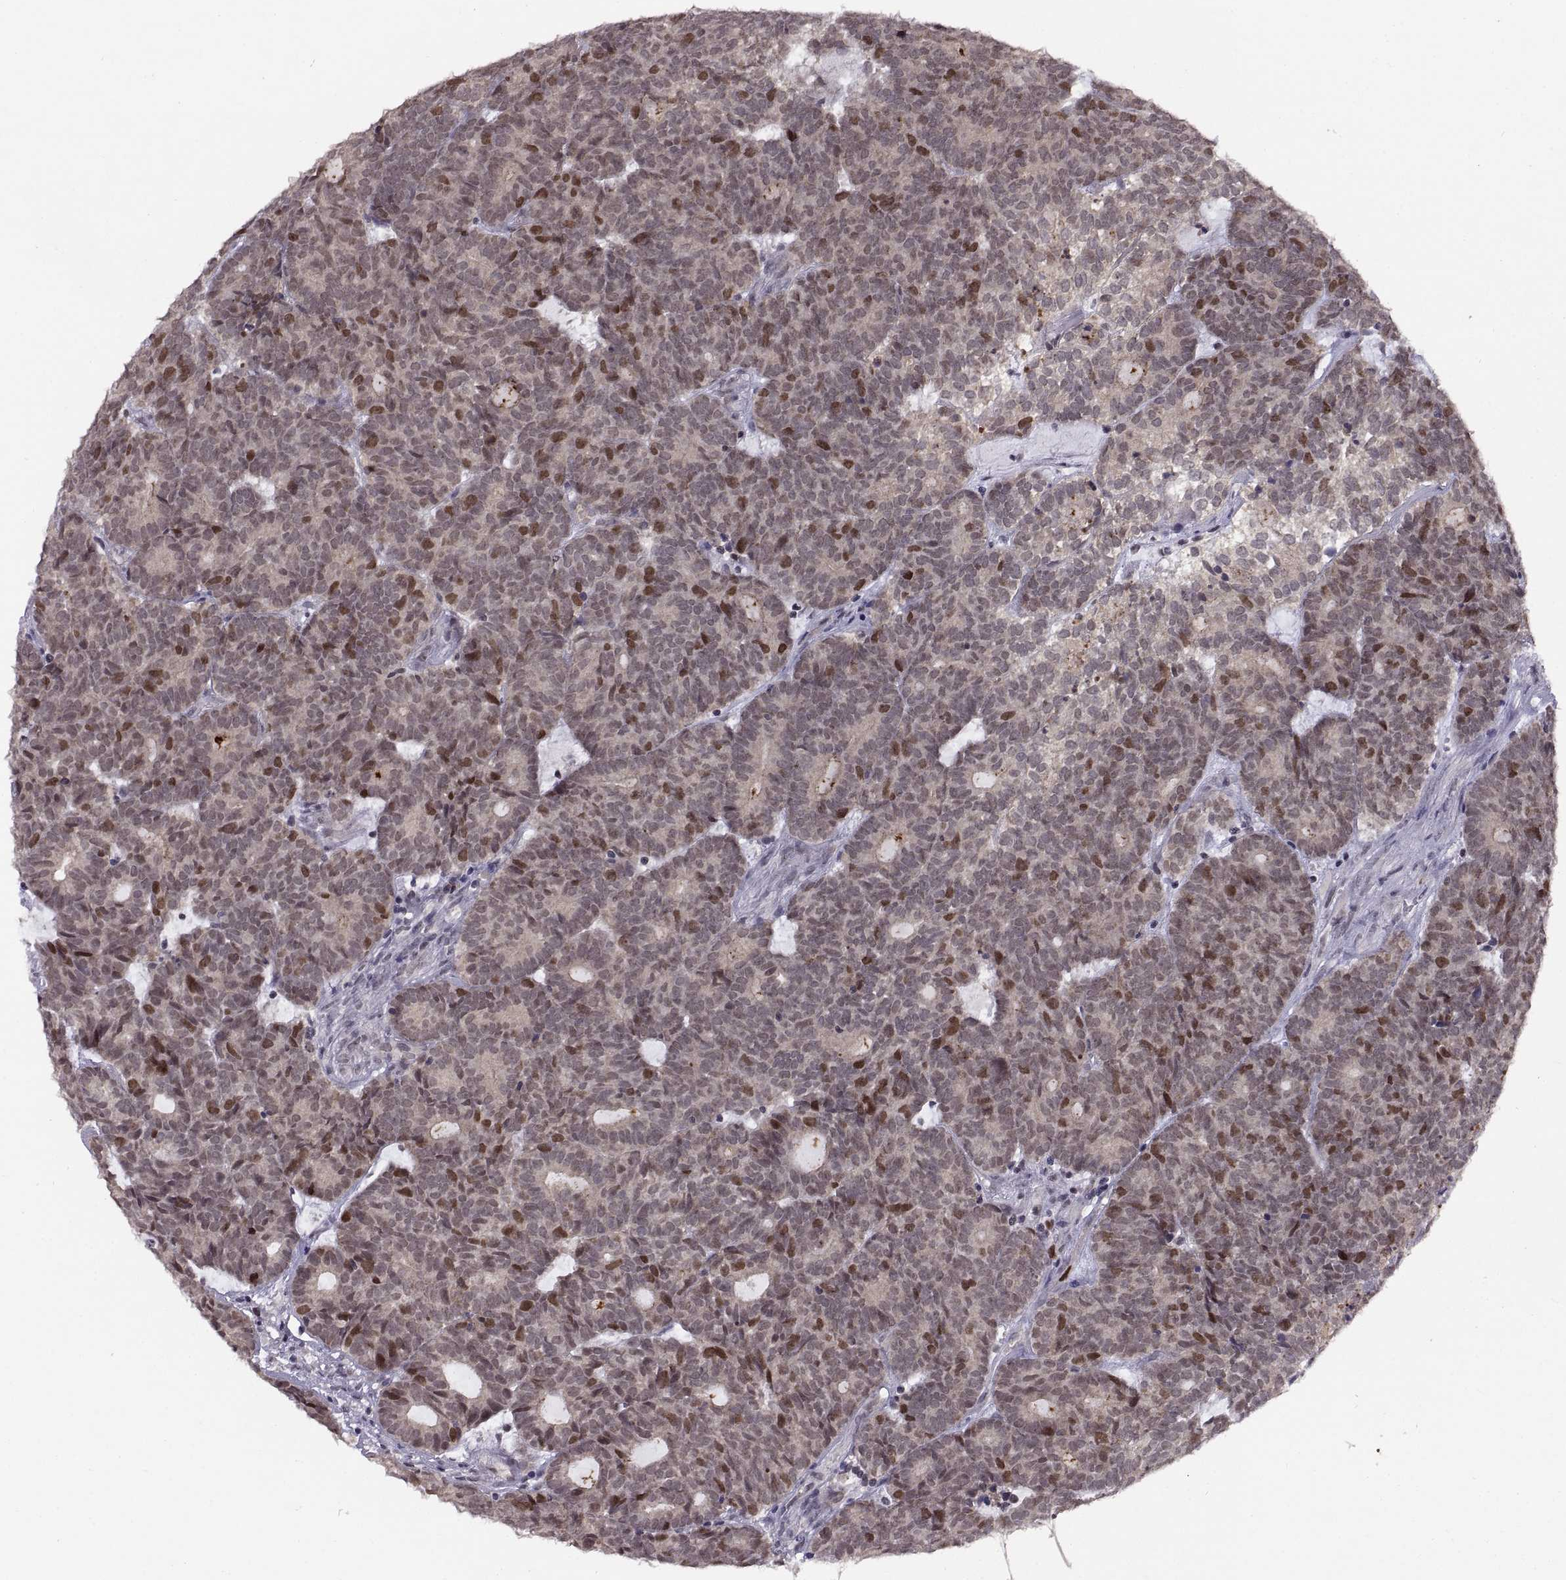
{"staining": {"intensity": "moderate", "quantity": "<25%", "location": "nuclear"}, "tissue": "head and neck cancer", "cell_type": "Tumor cells", "image_type": "cancer", "snomed": [{"axis": "morphology", "description": "Adenocarcinoma, NOS"}, {"axis": "topography", "description": "Head-Neck"}], "caption": "Head and neck cancer stained with a protein marker displays moderate staining in tumor cells.", "gene": "CHFR", "patient": {"sex": "female", "age": 81}}